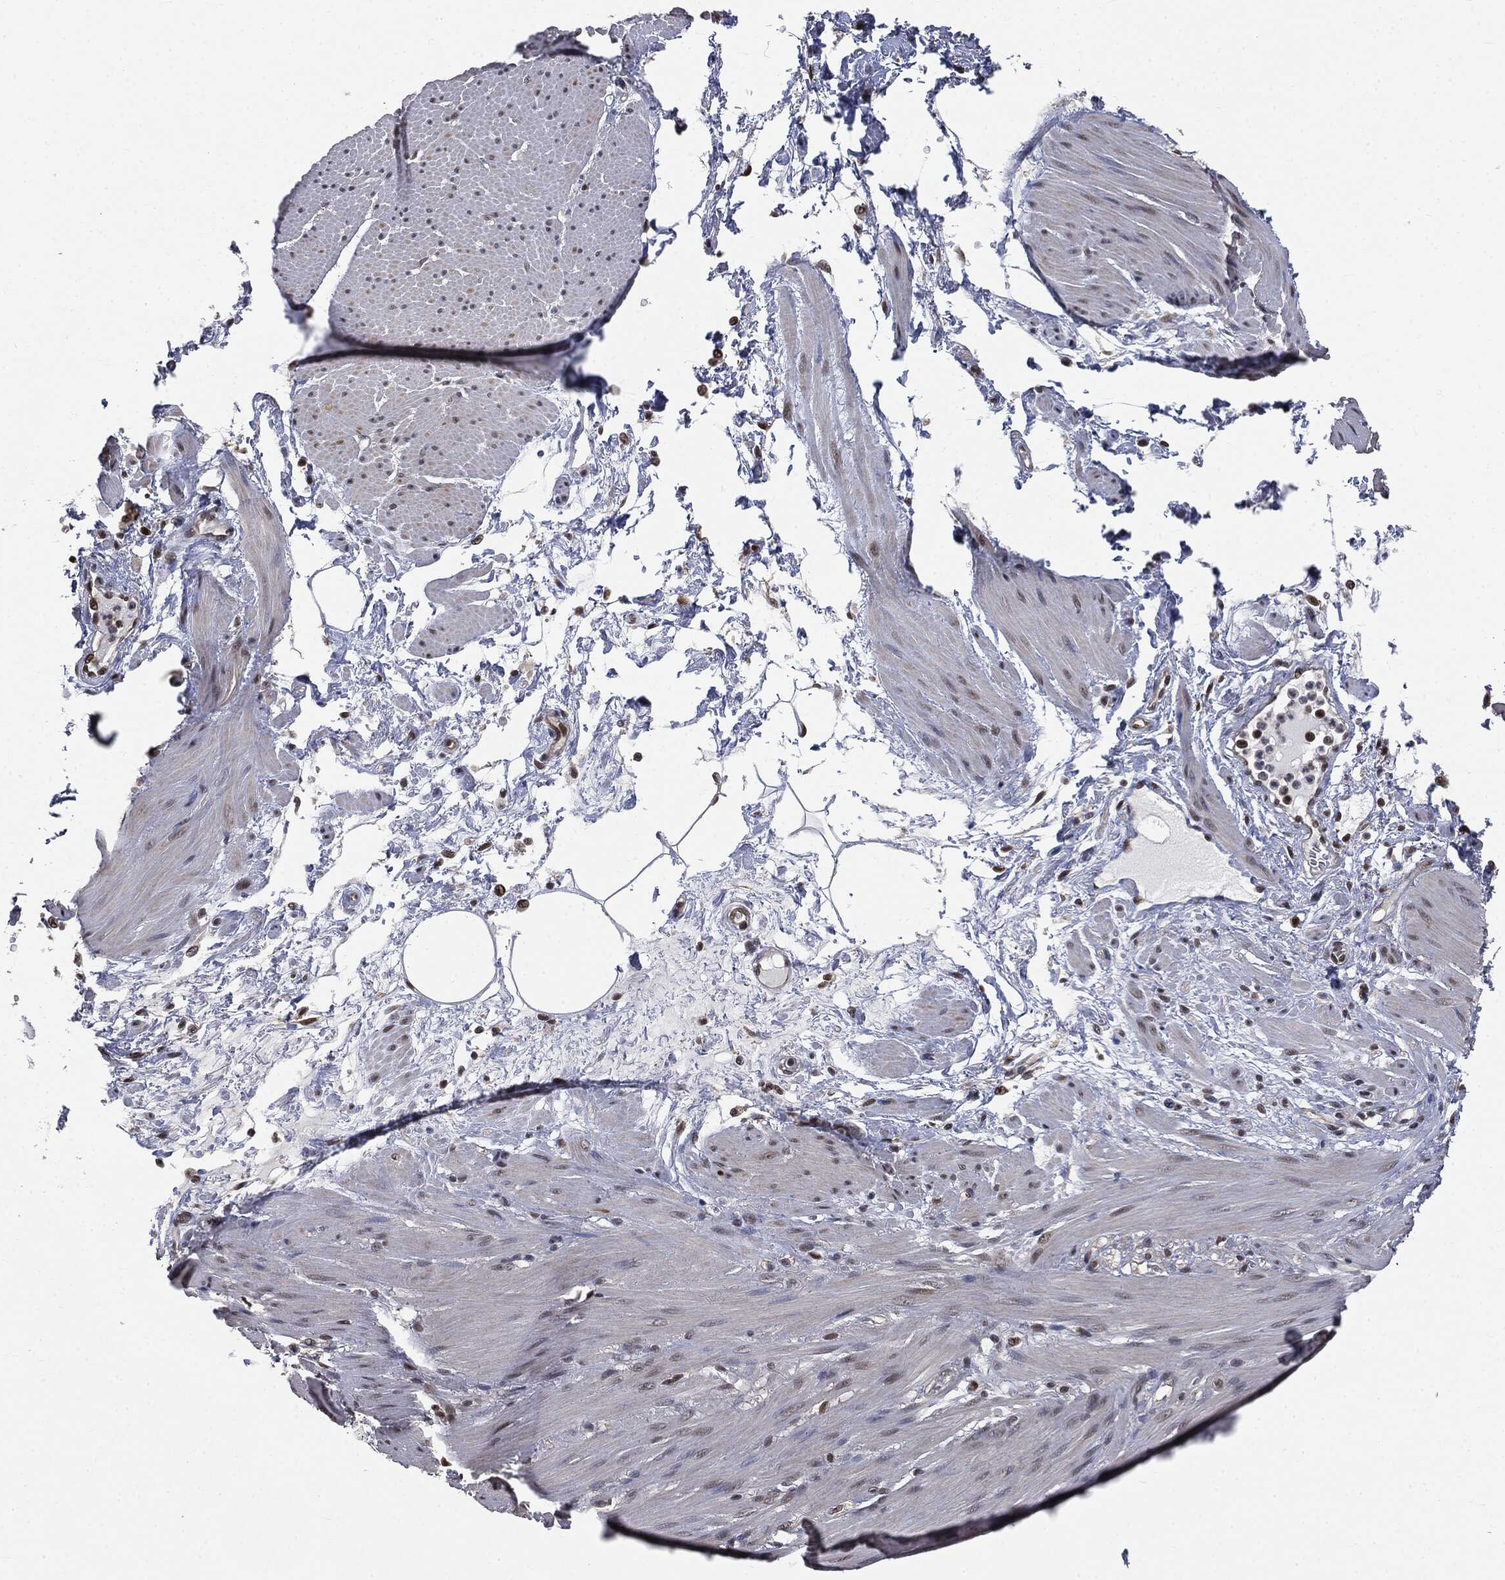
{"staining": {"intensity": "negative", "quantity": "none", "location": "none"}, "tissue": "smooth muscle", "cell_type": "Smooth muscle cells", "image_type": "normal", "snomed": [{"axis": "morphology", "description": "Normal tissue, NOS"}, {"axis": "topography", "description": "Smooth muscle"}, {"axis": "topography", "description": "Anal"}], "caption": "The histopathology image demonstrates no staining of smooth muscle cells in normal smooth muscle.", "gene": "SHLD2", "patient": {"sex": "male", "age": 83}}